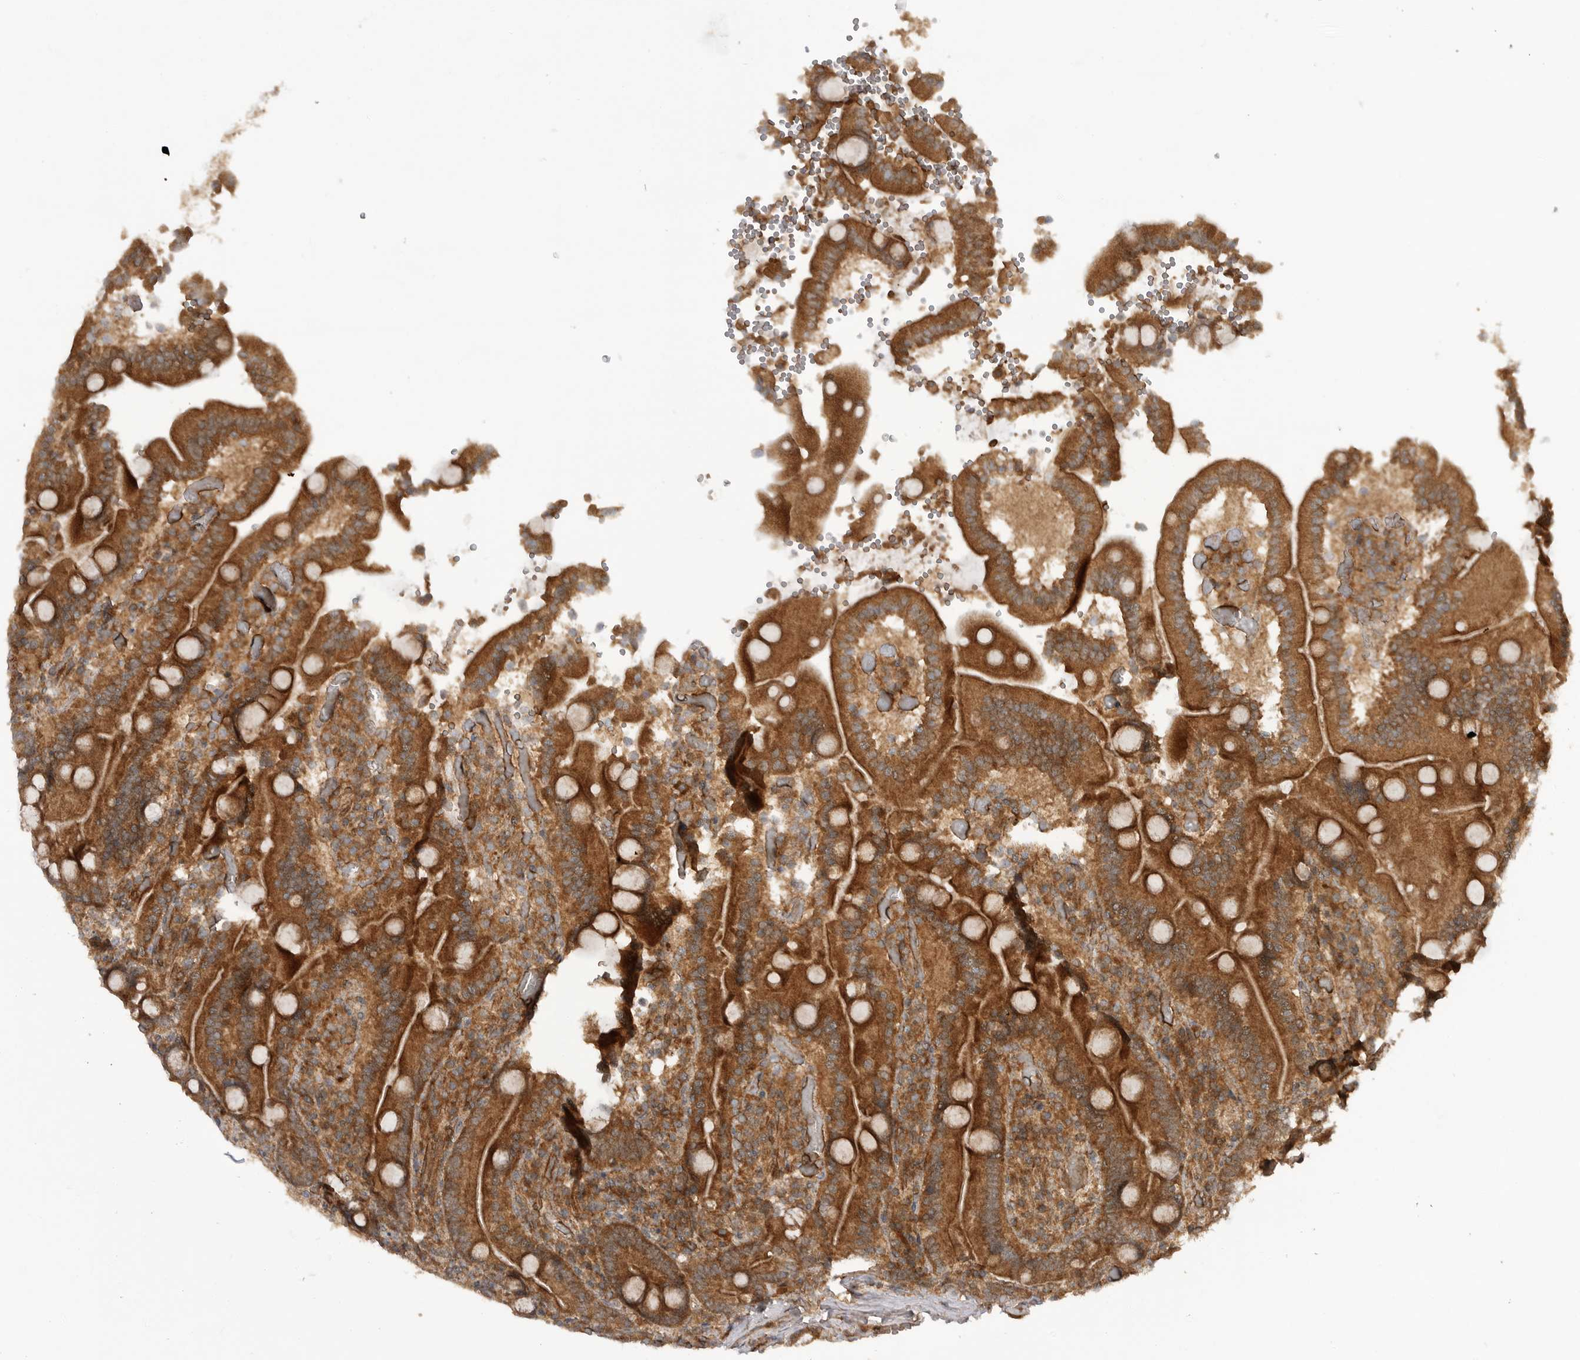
{"staining": {"intensity": "strong", "quantity": ">75%", "location": "cytoplasmic/membranous"}, "tissue": "duodenum", "cell_type": "Glandular cells", "image_type": "normal", "snomed": [{"axis": "morphology", "description": "Normal tissue, NOS"}, {"axis": "topography", "description": "Duodenum"}], "caption": "Protein analysis of benign duodenum shows strong cytoplasmic/membranous staining in about >75% of glandular cells.", "gene": "PRDX4", "patient": {"sex": "female", "age": 62}}